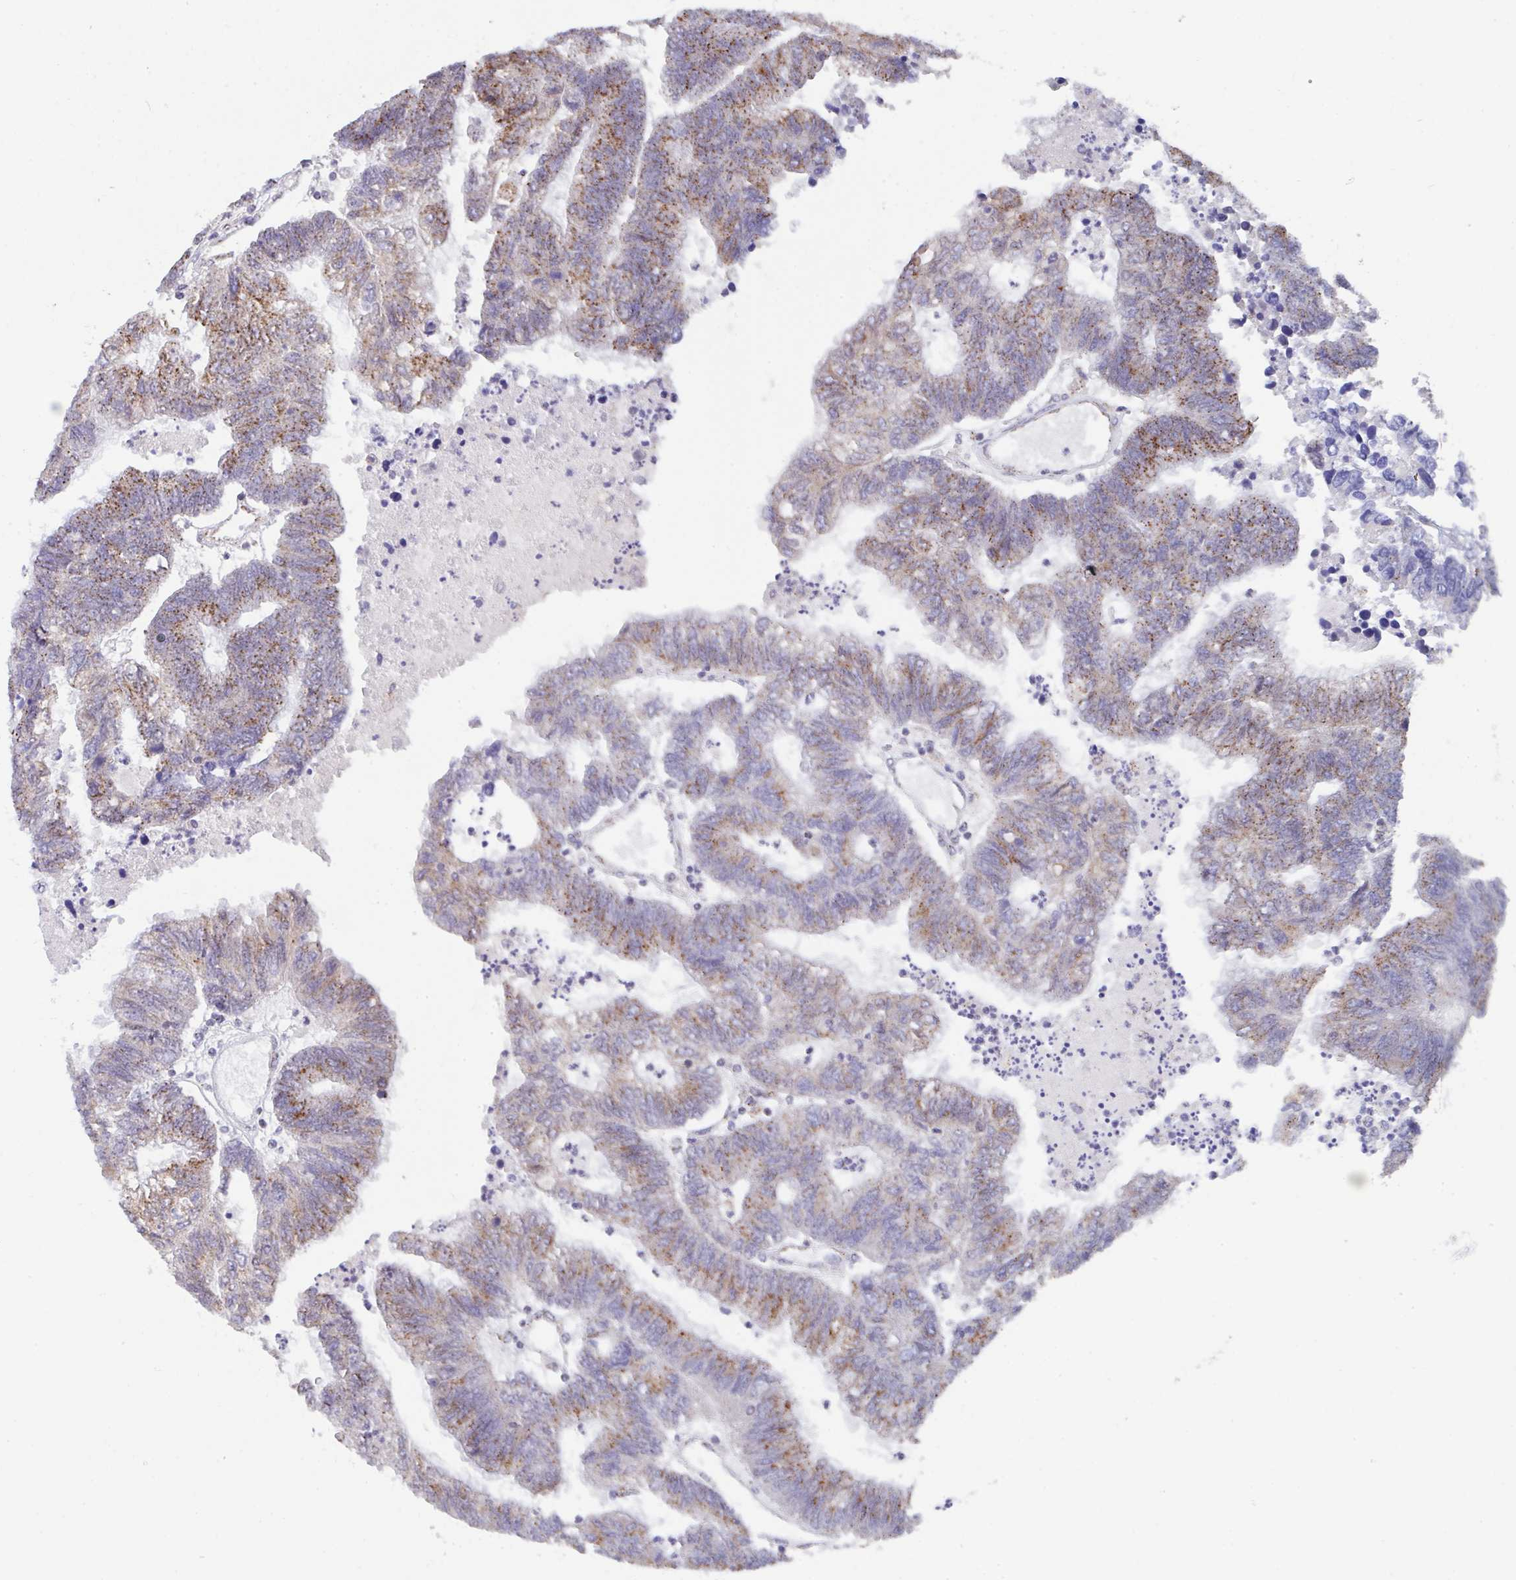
{"staining": {"intensity": "moderate", "quantity": ">75%", "location": "cytoplasmic/membranous"}, "tissue": "colorectal cancer", "cell_type": "Tumor cells", "image_type": "cancer", "snomed": [{"axis": "morphology", "description": "Adenocarcinoma, NOS"}, {"axis": "topography", "description": "Colon"}], "caption": "IHC (DAB) staining of human adenocarcinoma (colorectal) shows moderate cytoplasmic/membranous protein positivity in approximately >75% of tumor cells.", "gene": "PROSER3", "patient": {"sex": "female", "age": 48}}